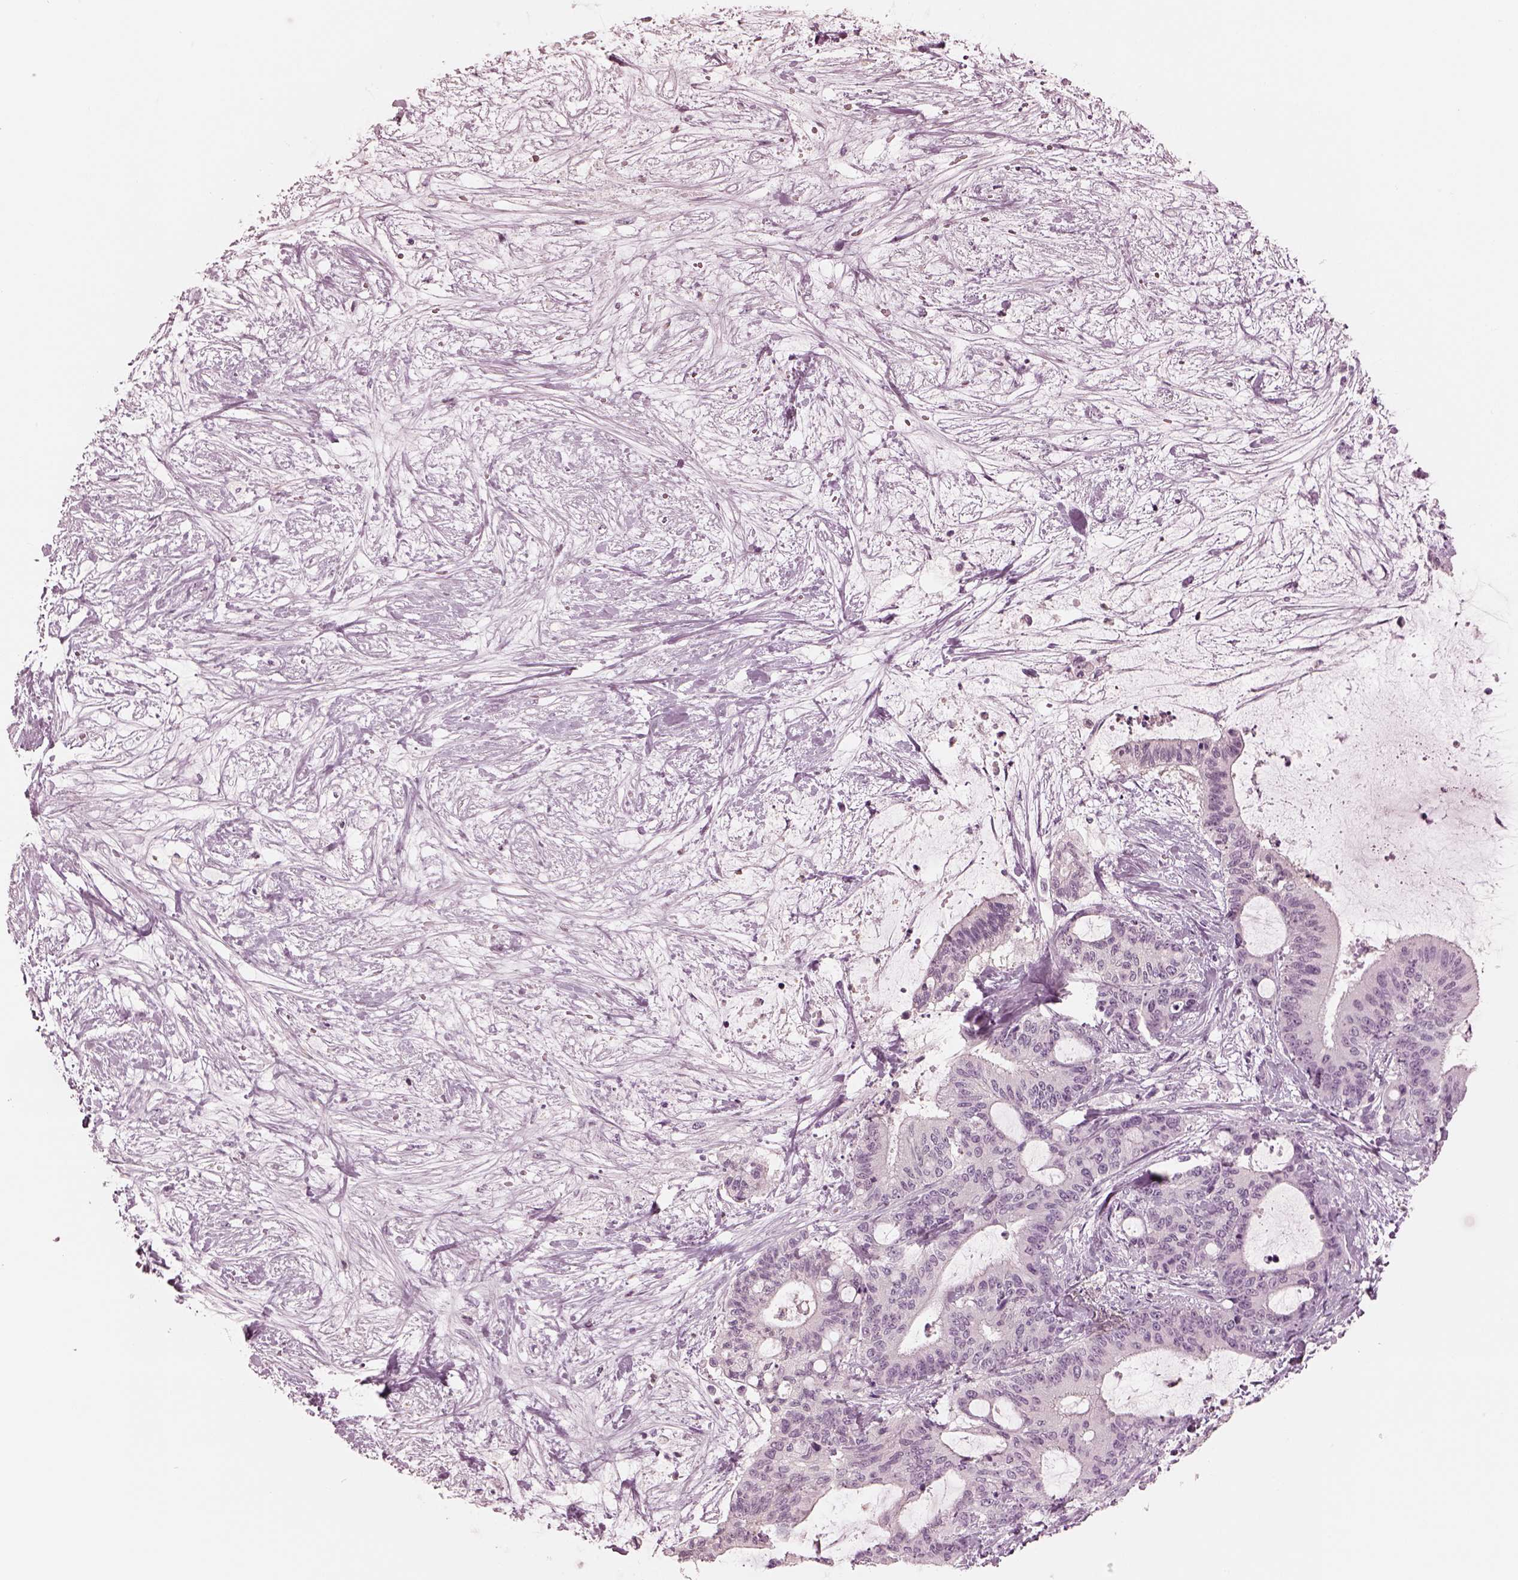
{"staining": {"intensity": "negative", "quantity": "none", "location": "none"}, "tissue": "liver cancer", "cell_type": "Tumor cells", "image_type": "cancer", "snomed": [{"axis": "morphology", "description": "Cholangiocarcinoma"}, {"axis": "topography", "description": "Liver"}], "caption": "Histopathology image shows no significant protein expression in tumor cells of liver cholangiocarcinoma.", "gene": "CSH1", "patient": {"sex": "female", "age": 73}}